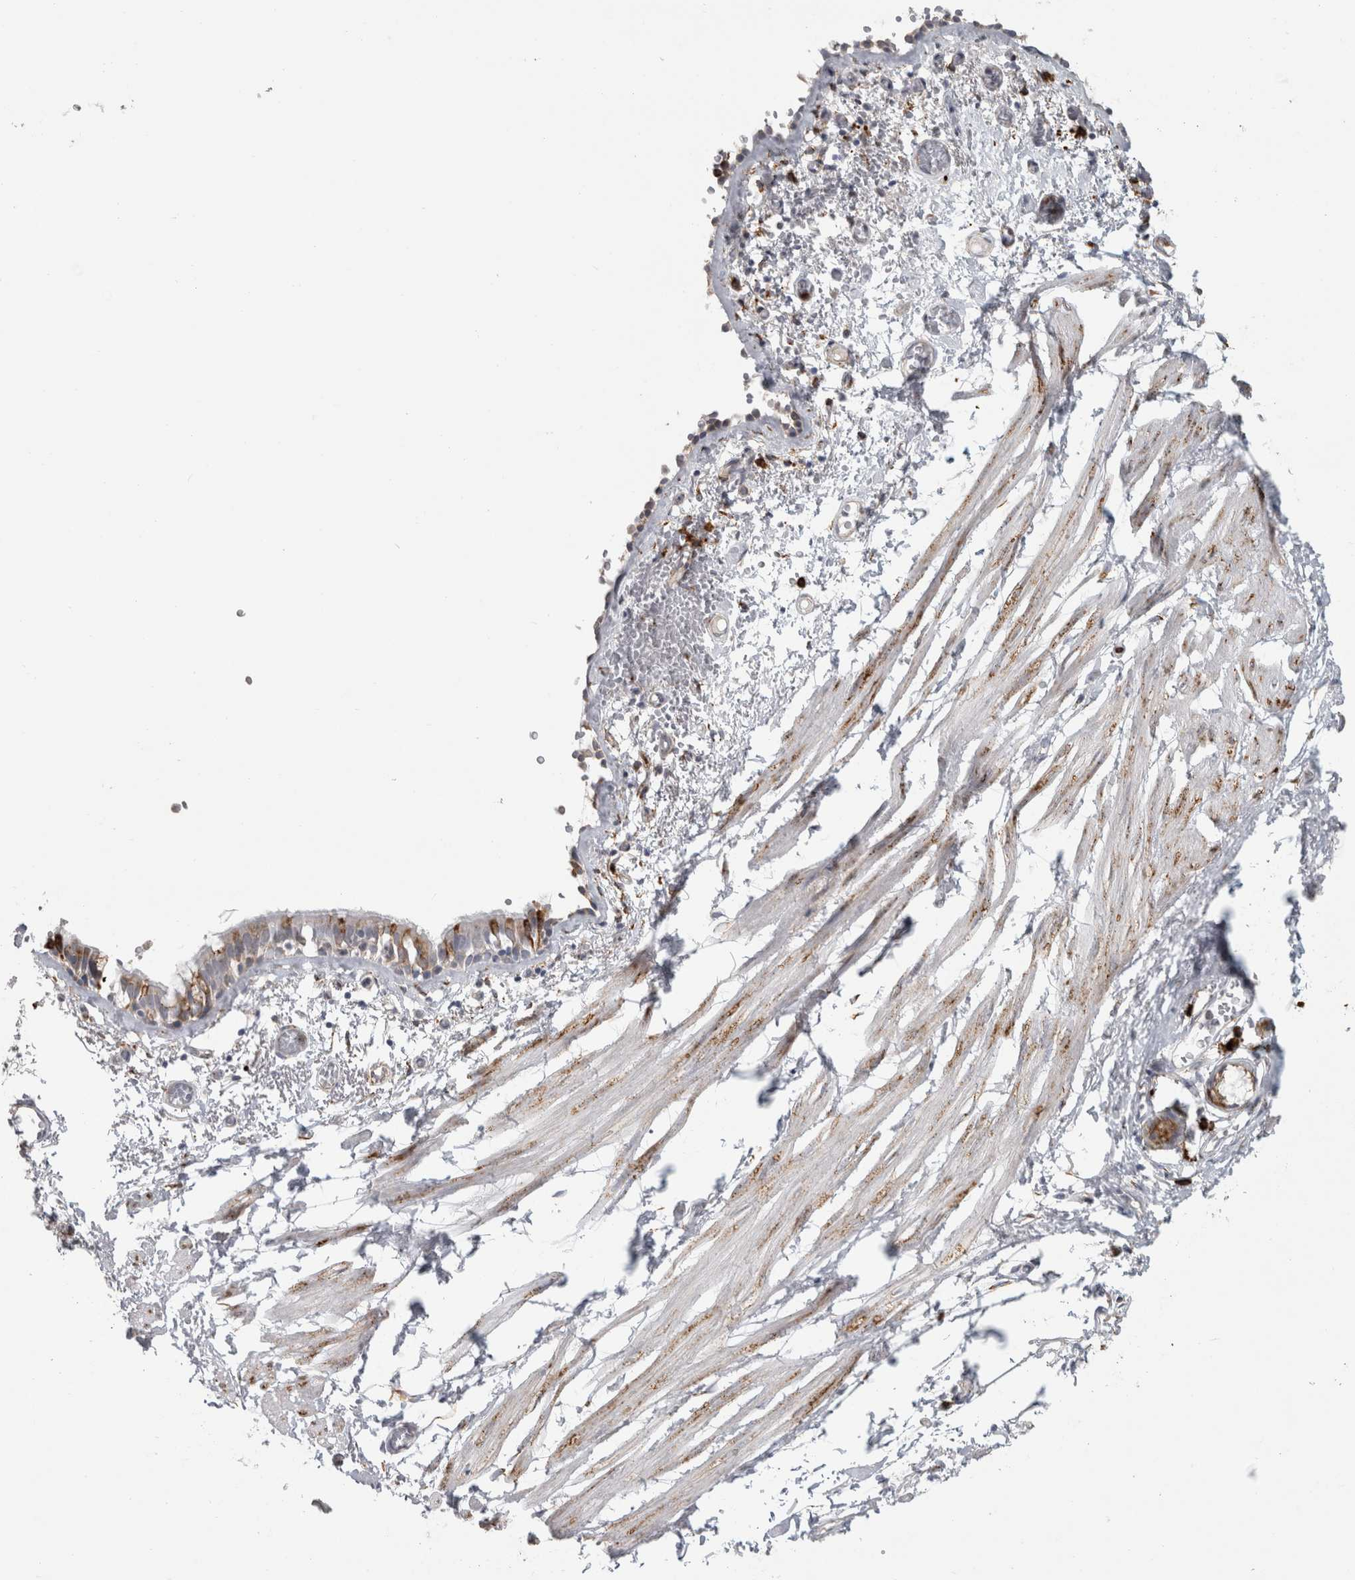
{"staining": {"intensity": "strong", "quantity": "25%-75%", "location": "cytoplasmic/membranous"}, "tissue": "bronchus", "cell_type": "Respiratory epithelial cells", "image_type": "normal", "snomed": [{"axis": "morphology", "description": "Normal tissue, NOS"}, {"axis": "topography", "description": "Bronchus"}, {"axis": "topography", "description": "Lung"}], "caption": "Respiratory epithelial cells show high levels of strong cytoplasmic/membranous positivity in approximately 25%-75% of cells in normal bronchus. The protein of interest is shown in brown color, while the nuclei are stained blue.", "gene": "OSTN", "patient": {"sex": "male", "age": 56}}